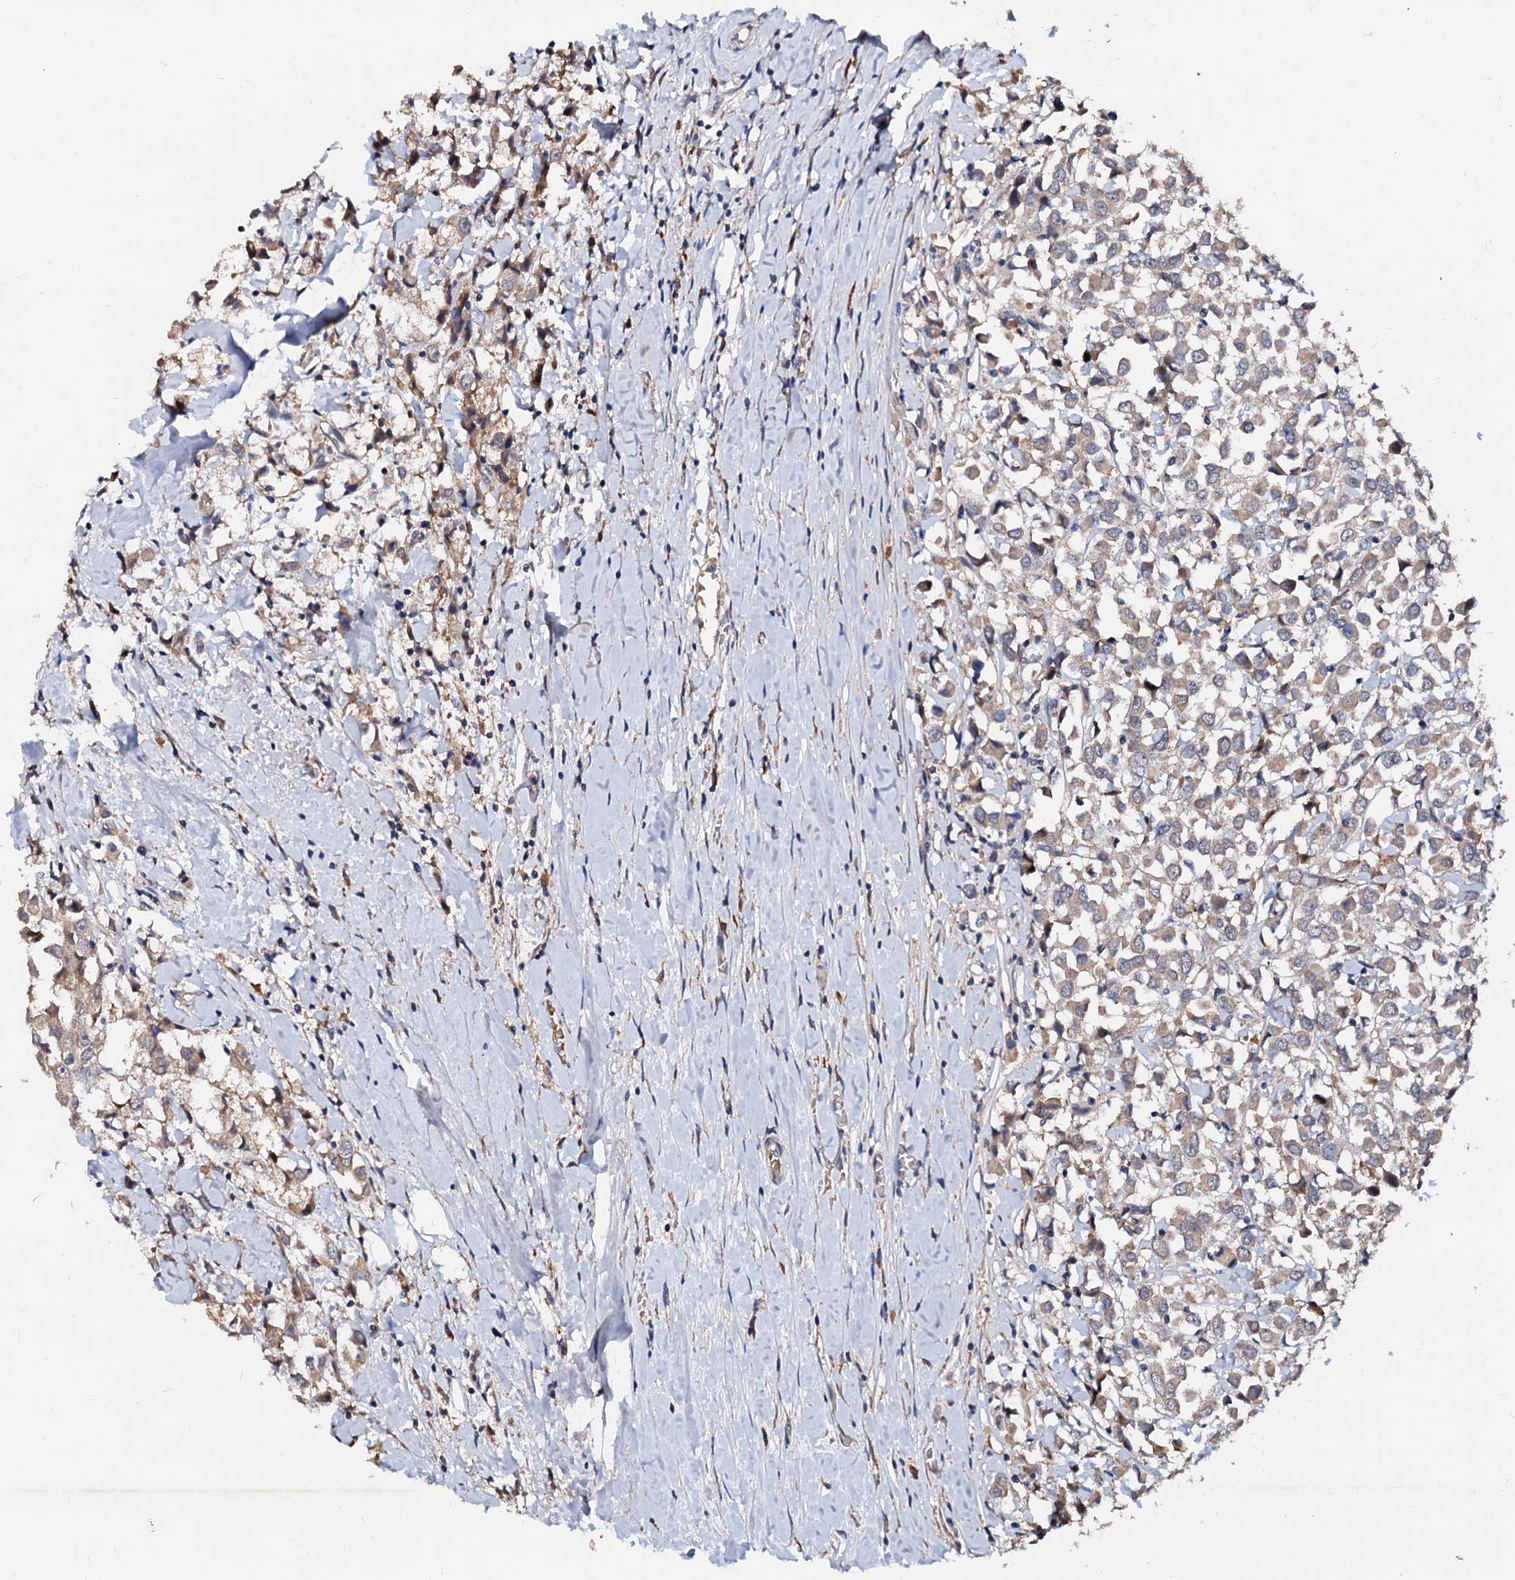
{"staining": {"intensity": "weak", "quantity": ">75%", "location": "cytoplasmic/membranous"}, "tissue": "breast cancer", "cell_type": "Tumor cells", "image_type": "cancer", "snomed": [{"axis": "morphology", "description": "Duct carcinoma"}, {"axis": "topography", "description": "Breast"}], "caption": "Approximately >75% of tumor cells in human infiltrating ductal carcinoma (breast) demonstrate weak cytoplasmic/membranous protein staining as visualized by brown immunohistochemical staining.", "gene": "EXTL1", "patient": {"sex": "female", "age": 61}}